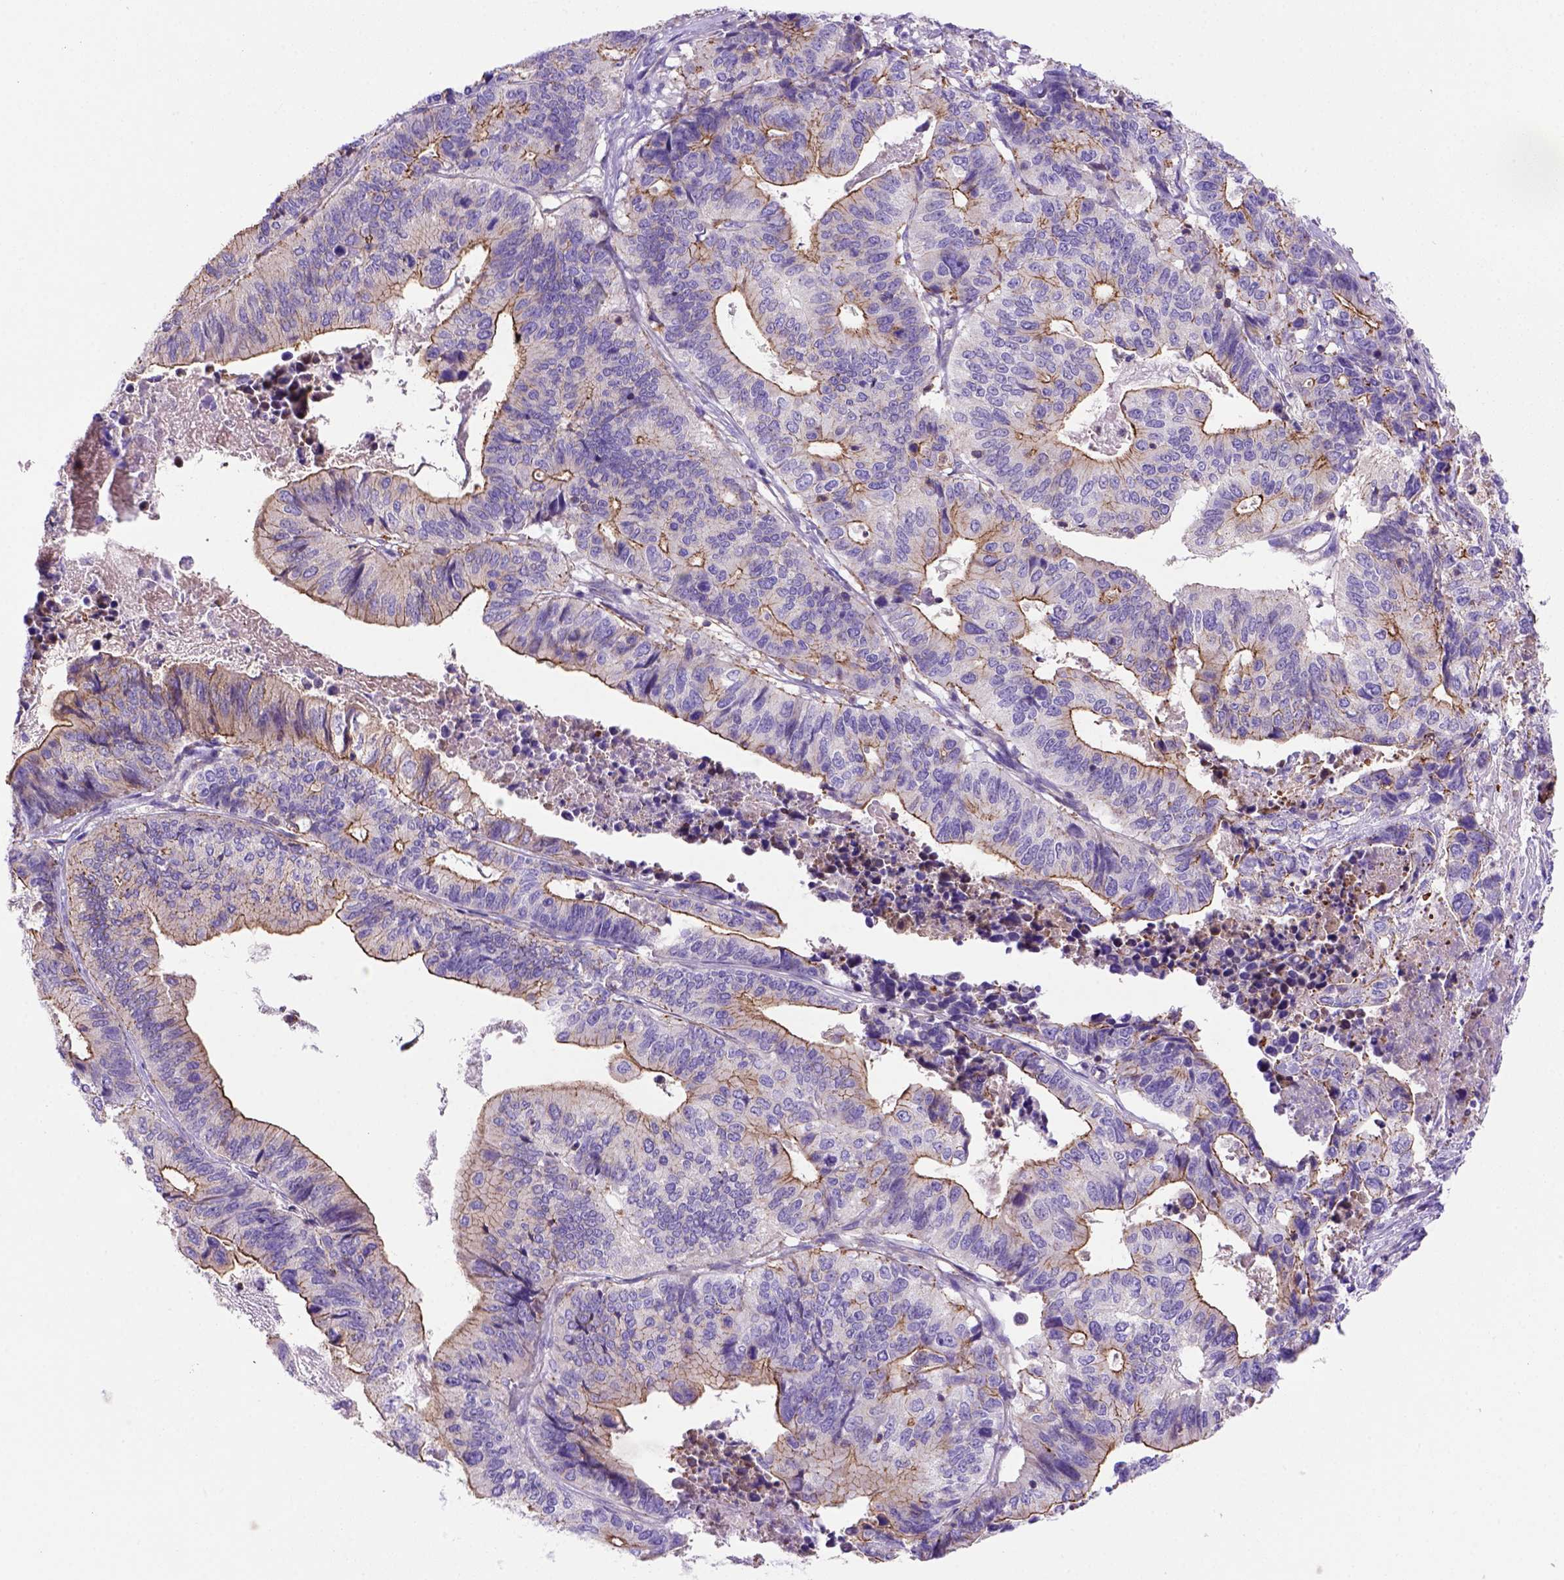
{"staining": {"intensity": "strong", "quantity": ">75%", "location": "cytoplasmic/membranous"}, "tissue": "stomach cancer", "cell_type": "Tumor cells", "image_type": "cancer", "snomed": [{"axis": "morphology", "description": "Adenocarcinoma, NOS"}, {"axis": "topography", "description": "Stomach, upper"}], "caption": "IHC (DAB (3,3'-diaminobenzidine)) staining of human adenocarcinoma (stomach) shows strong cytoplasmic/membranous protein expression in about >75% of tumor cells.", "gene": "PEX12", "patient": {"sex": "female", "age": 67}}